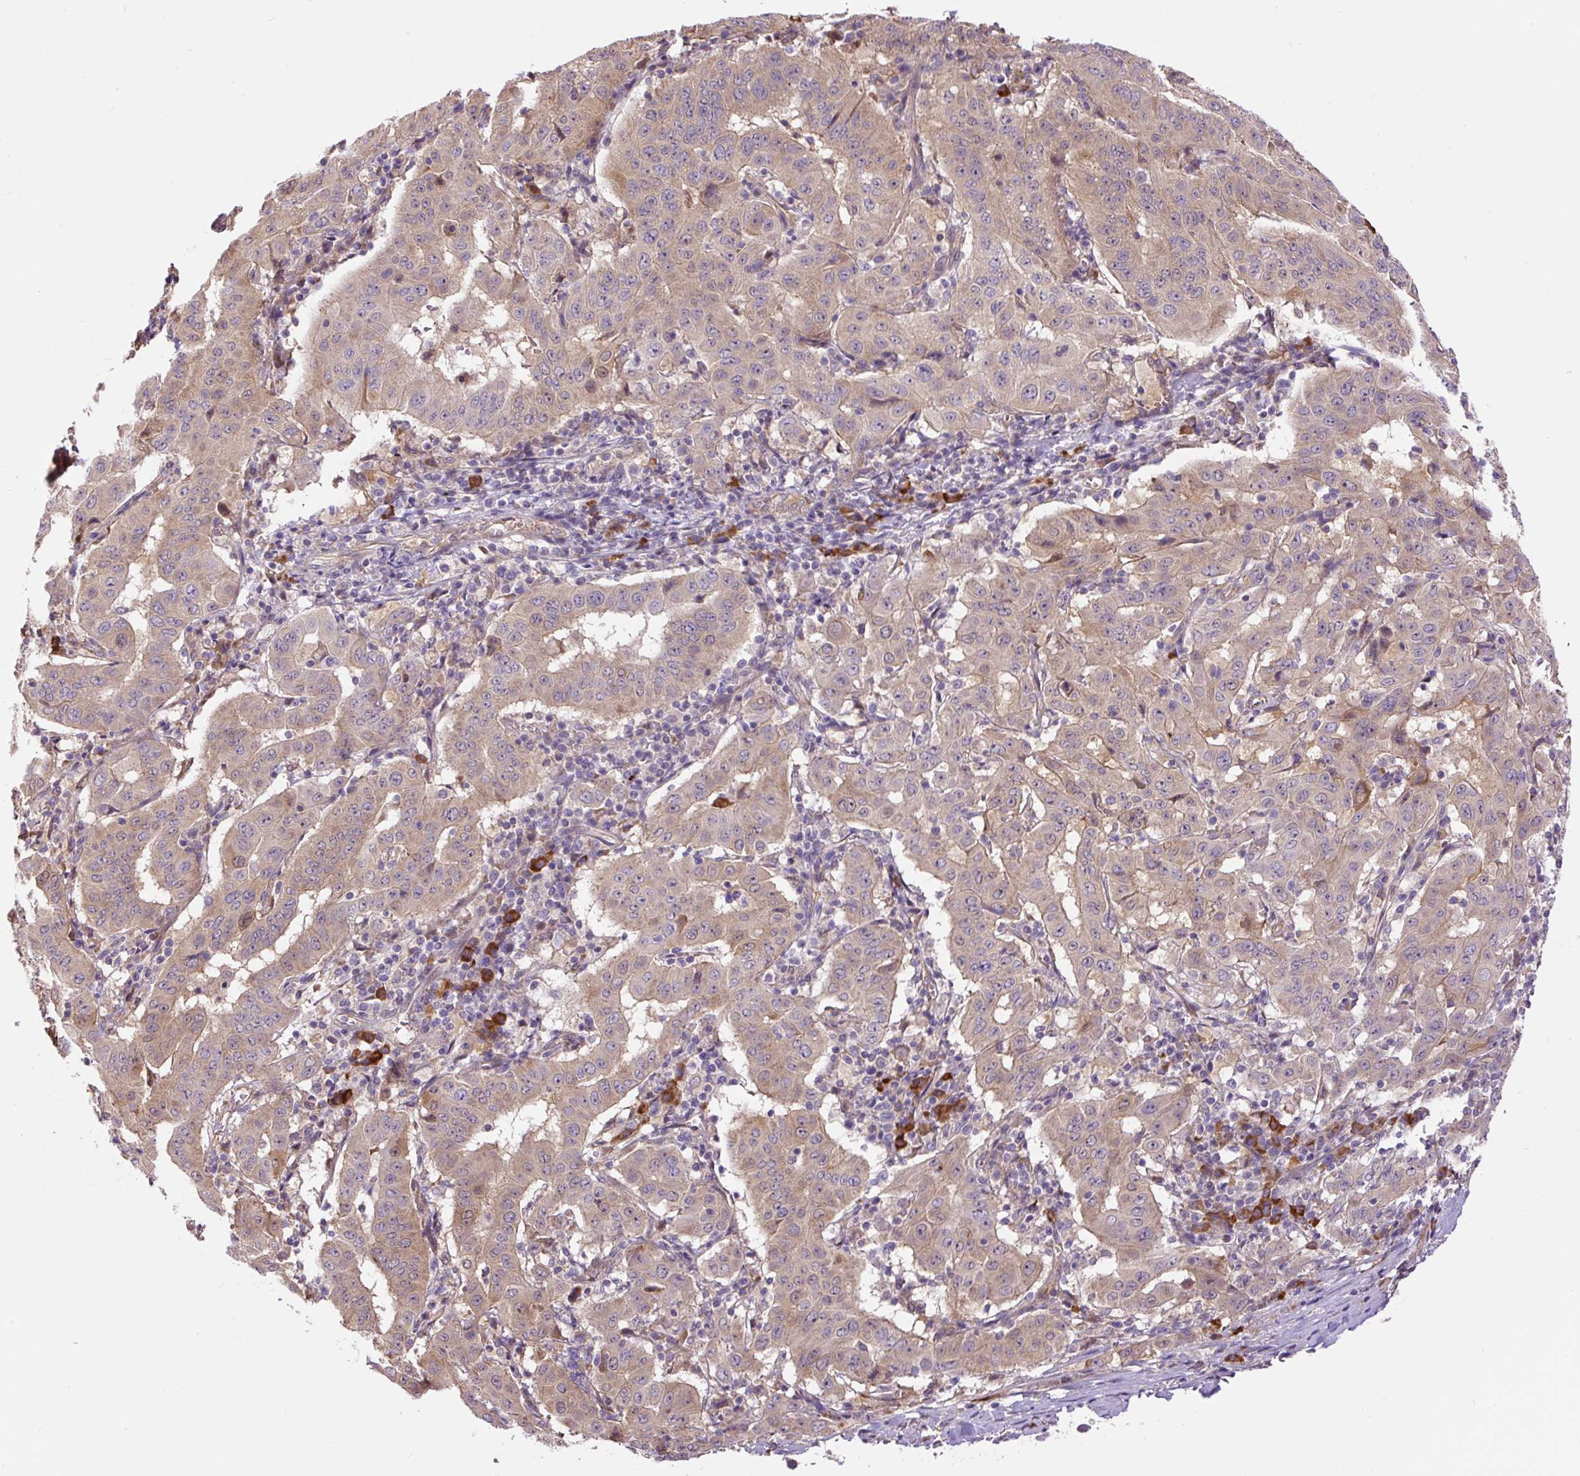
{"staining": {"intensity": "weak", "quantity": "25%-75%", "location": "cytoplasmic/membranous"}, "tissue": "pancreatic cancer", "cell_type": "Tumor cells", "image_type": "cancer", "snomed": [{"axis": "morphology", "description": "Adenocarcinoma, NOS"}, {"axis": "topography", "description": "Pancreas"}], "caption": "Pancreatic cancer stained with DAB (3,3'-diaminobenzidine) immunohistochemistry shows low levels of weak cytoplasmic/membranous positivity in about 25%-75% of tumor cells.", "gene": "PPME1", "patient": {"sex": "male", "age": 63}}